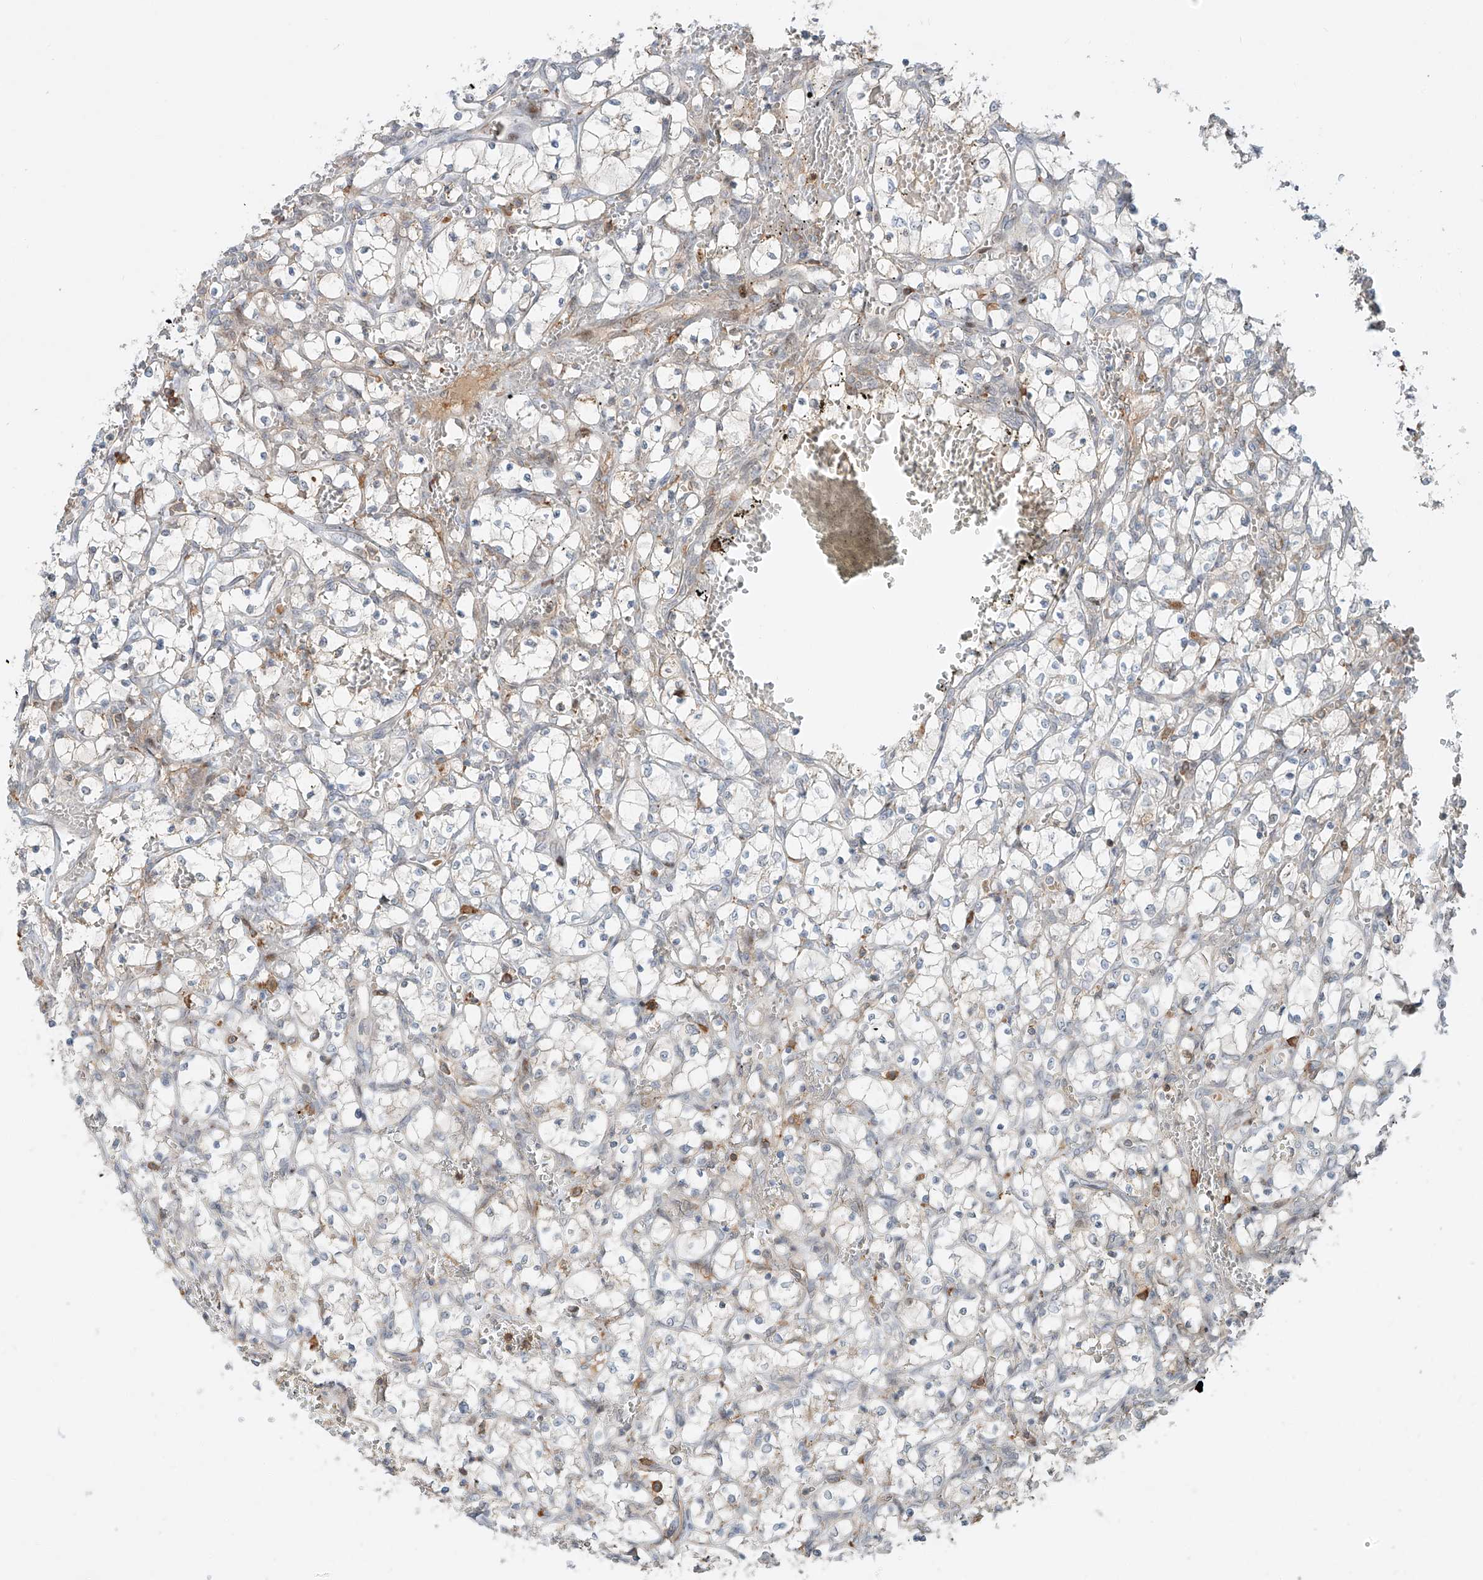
{"staining": {"intensity": "negative", "quantity": "none", "location": "none"}, "tissue": "renal cancer", "cell_type": "Tumor cells", "image_type": "cancer", "snomed": [{"axis": "morphology", "description": "Adenocarcinoma, NOS"}, {"axis": "topography", "description": "Kidney"}], "caption": "Immunohistochemical staining of human renal adenocarcinoma displays no significant staining in tumor cells. (Brightfield microscopy of DAB IHC at high magnification).", "gene": "CEP162", "patient": {"sex": "female", "age": 69}}